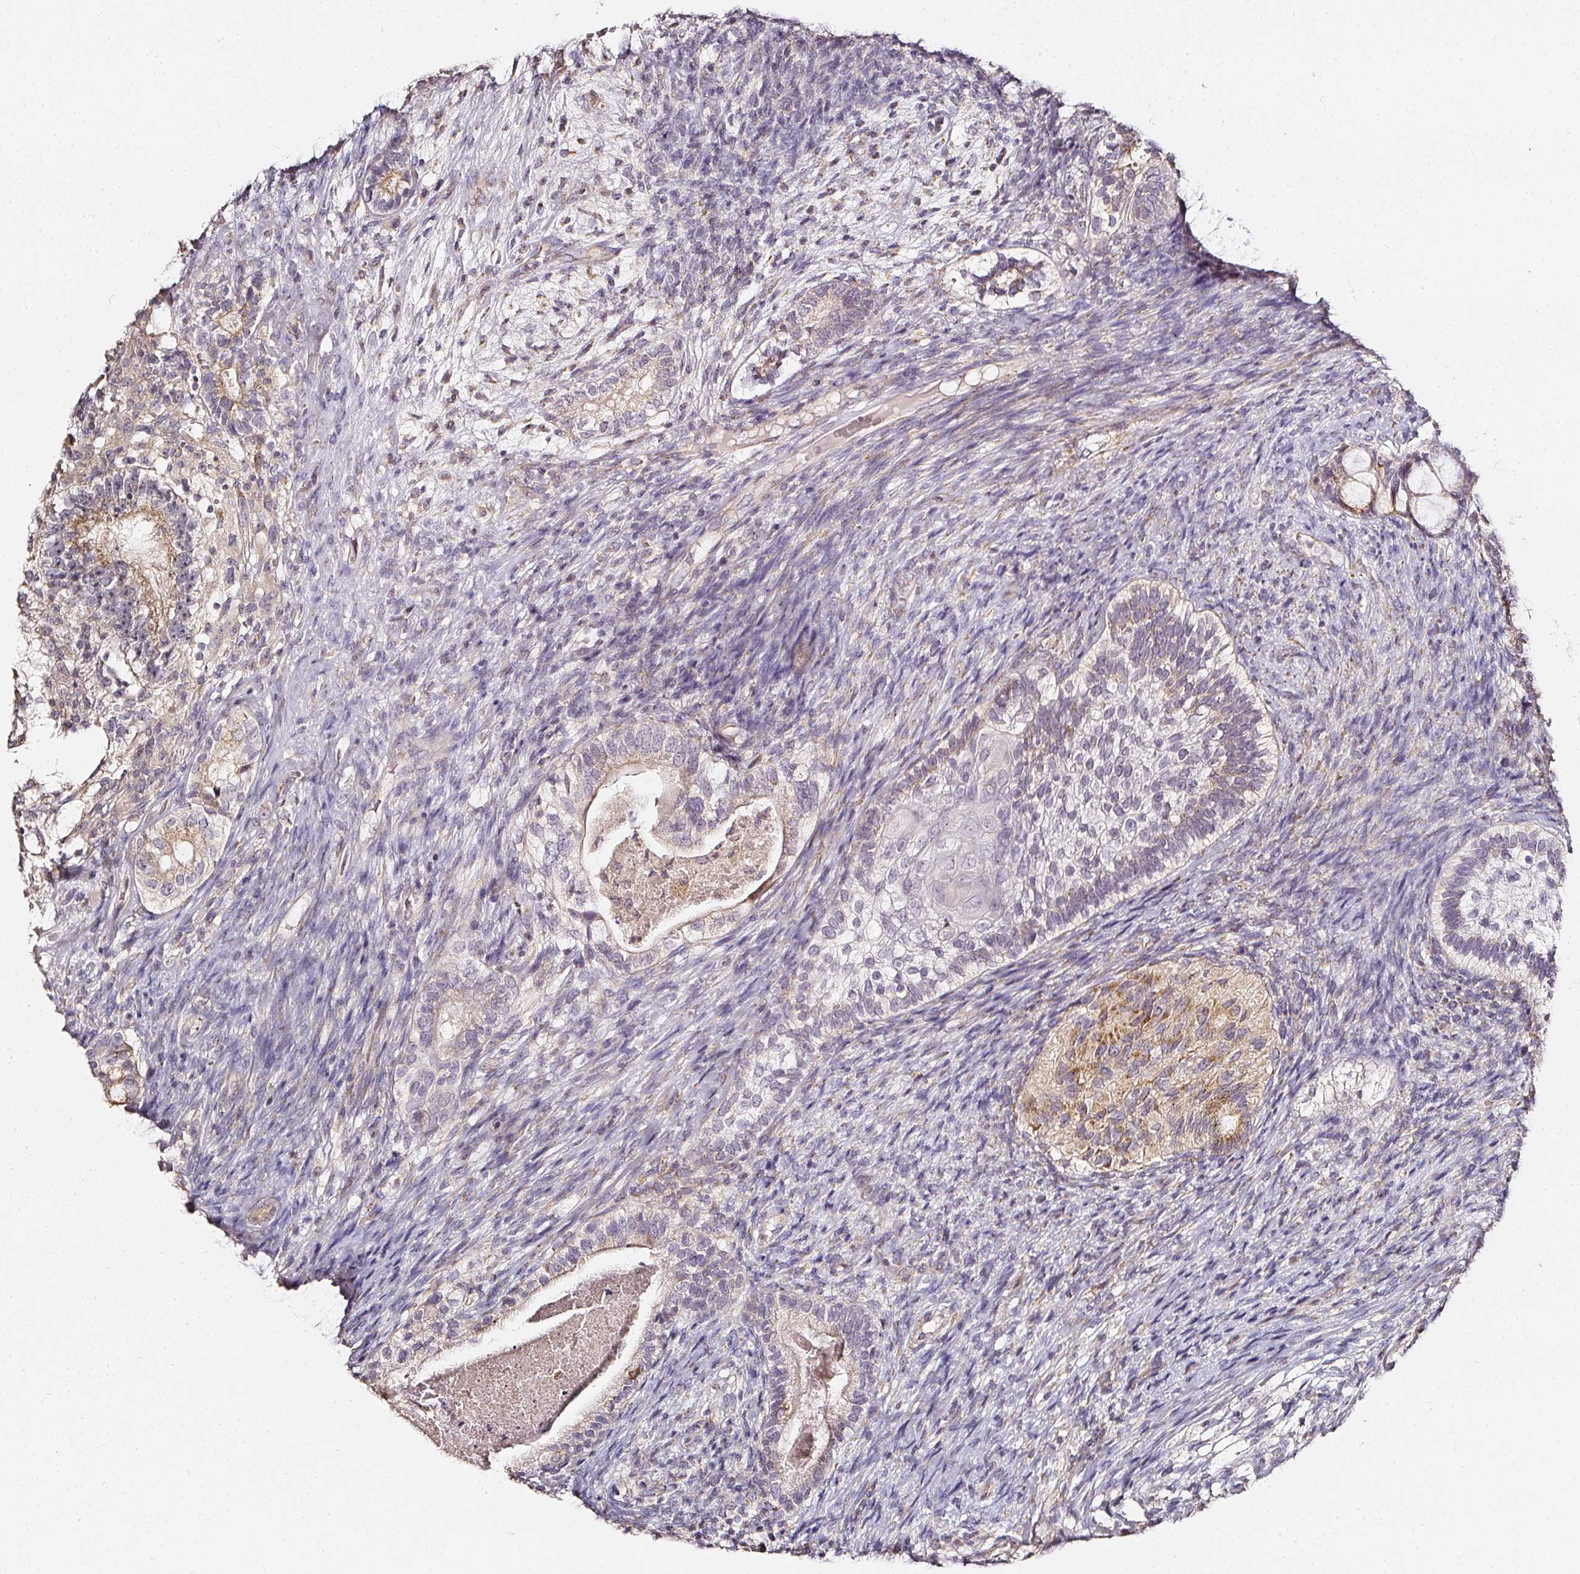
{"staining": {"intensity": "moderate", "quantity": "25%-75%", "location": "cytoplasmic/membranous"}, "tissue": "testis cancer", "cell_type": "Tumor cells", "image_type": "cancer", "snomed": [{"axis": "morphology", "description": "Seminoma, NOS"}, {"axis": "morphology", "description": "Carcinoma, Embryonal, NOS"}, {"axis": "topography", "description": "Testis"}], "caption": "About 25%-75% of tumor cells in testis cancer (seminoma) exhibit moderate cytoplasmic/membranous protein positivity as visualized by brown immunohistochemical staining.", "gene": "NTRK1", "patient": {"sex": "male", "age": 41}}